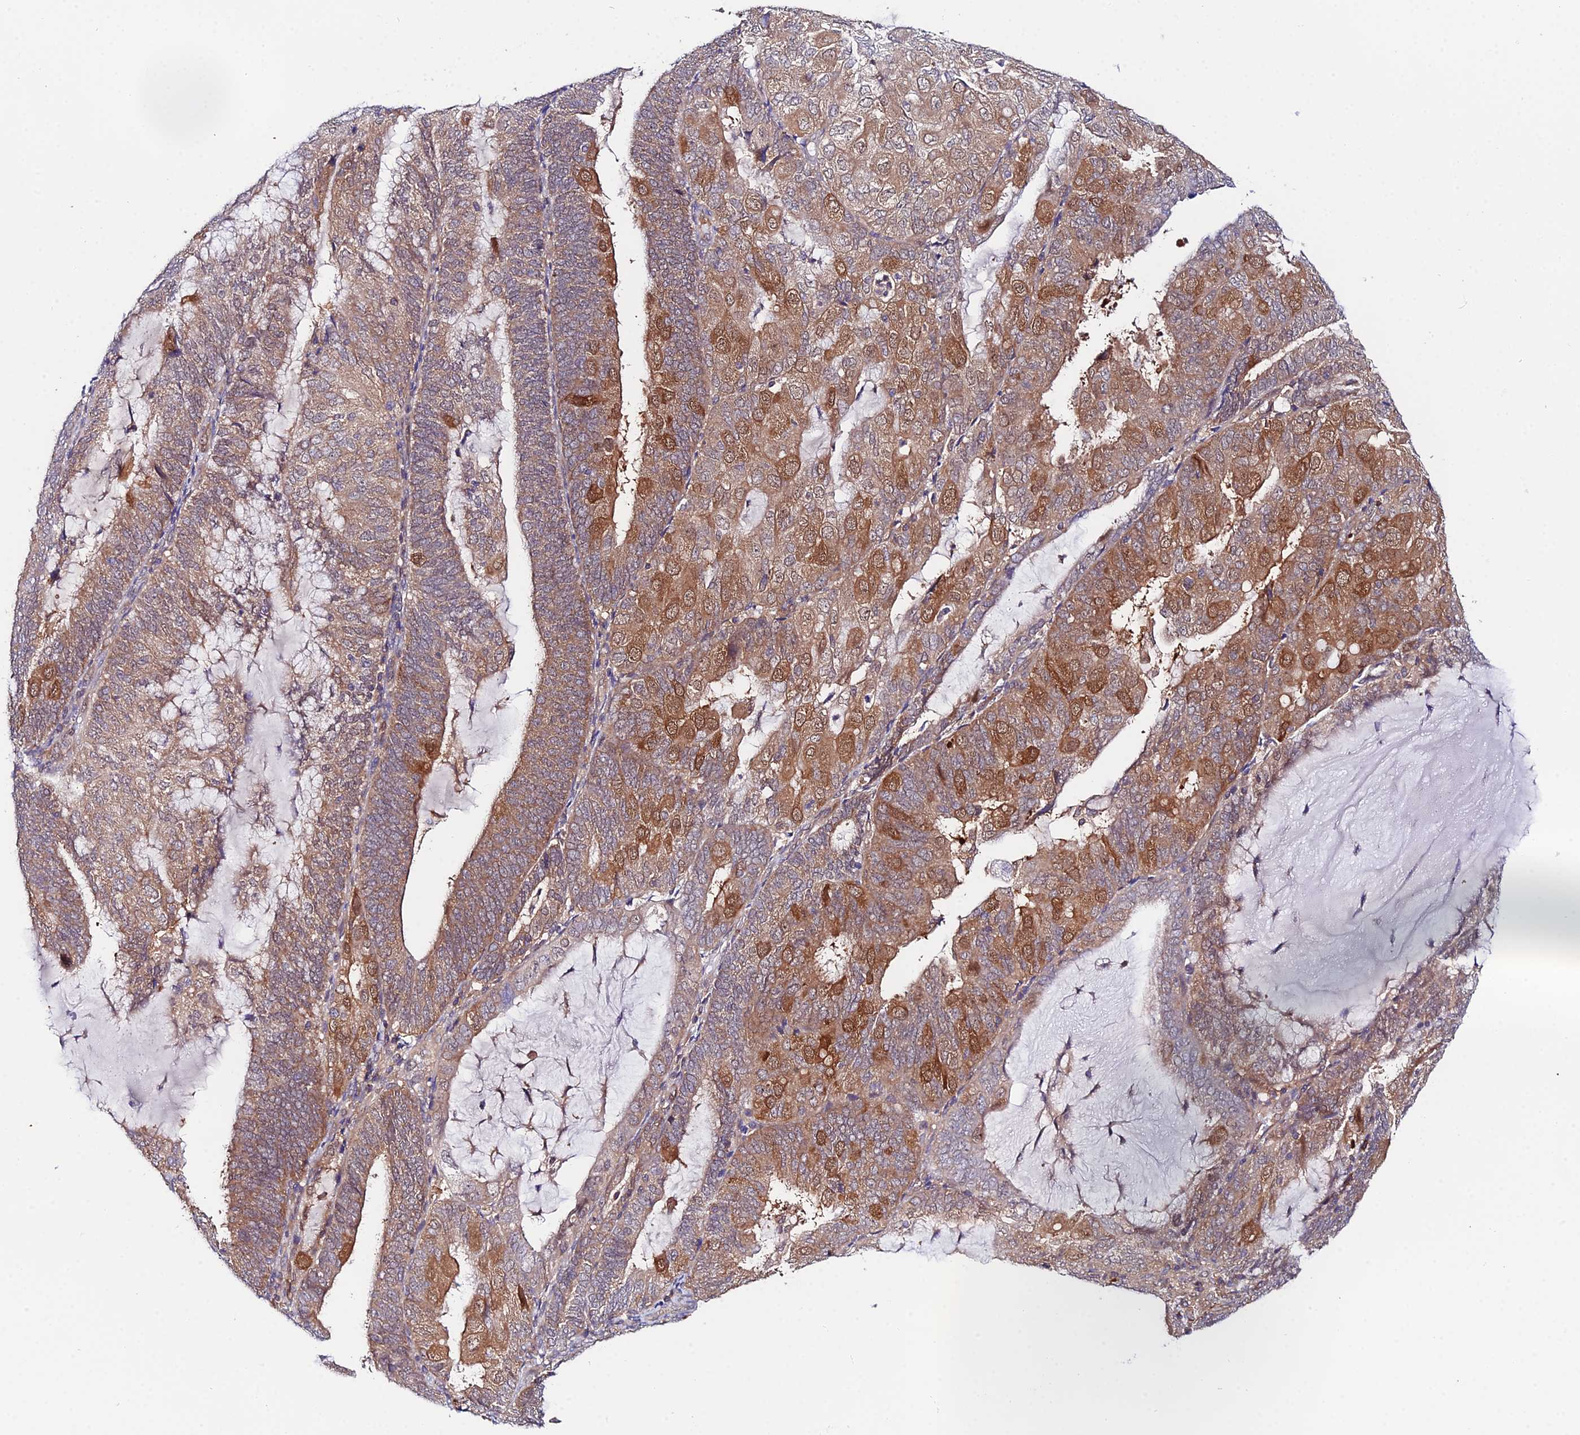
{"staining": {"intensity": "moderate", "quantity": ">75%", "location": "cytoplasmic/membranous"}, "tissue": "endometrial cancer", "cell_type": "Tumor cells", "image_type": "cancer", "snomed": [{"axis": "morphology", "description": "Adenocarcinoma, NOS"}, {"axis": "topography", "description": "Endometrium"}], "caption": "Moderate cytoplasmic/membranous staining for a protein is seen in about >75% of tumor cells of endometrial cancer (adenocarcinoma) using immunohistochemistry.", "gene": "PPP2R2C", "patient": {"sex": "female", "age": 81}}